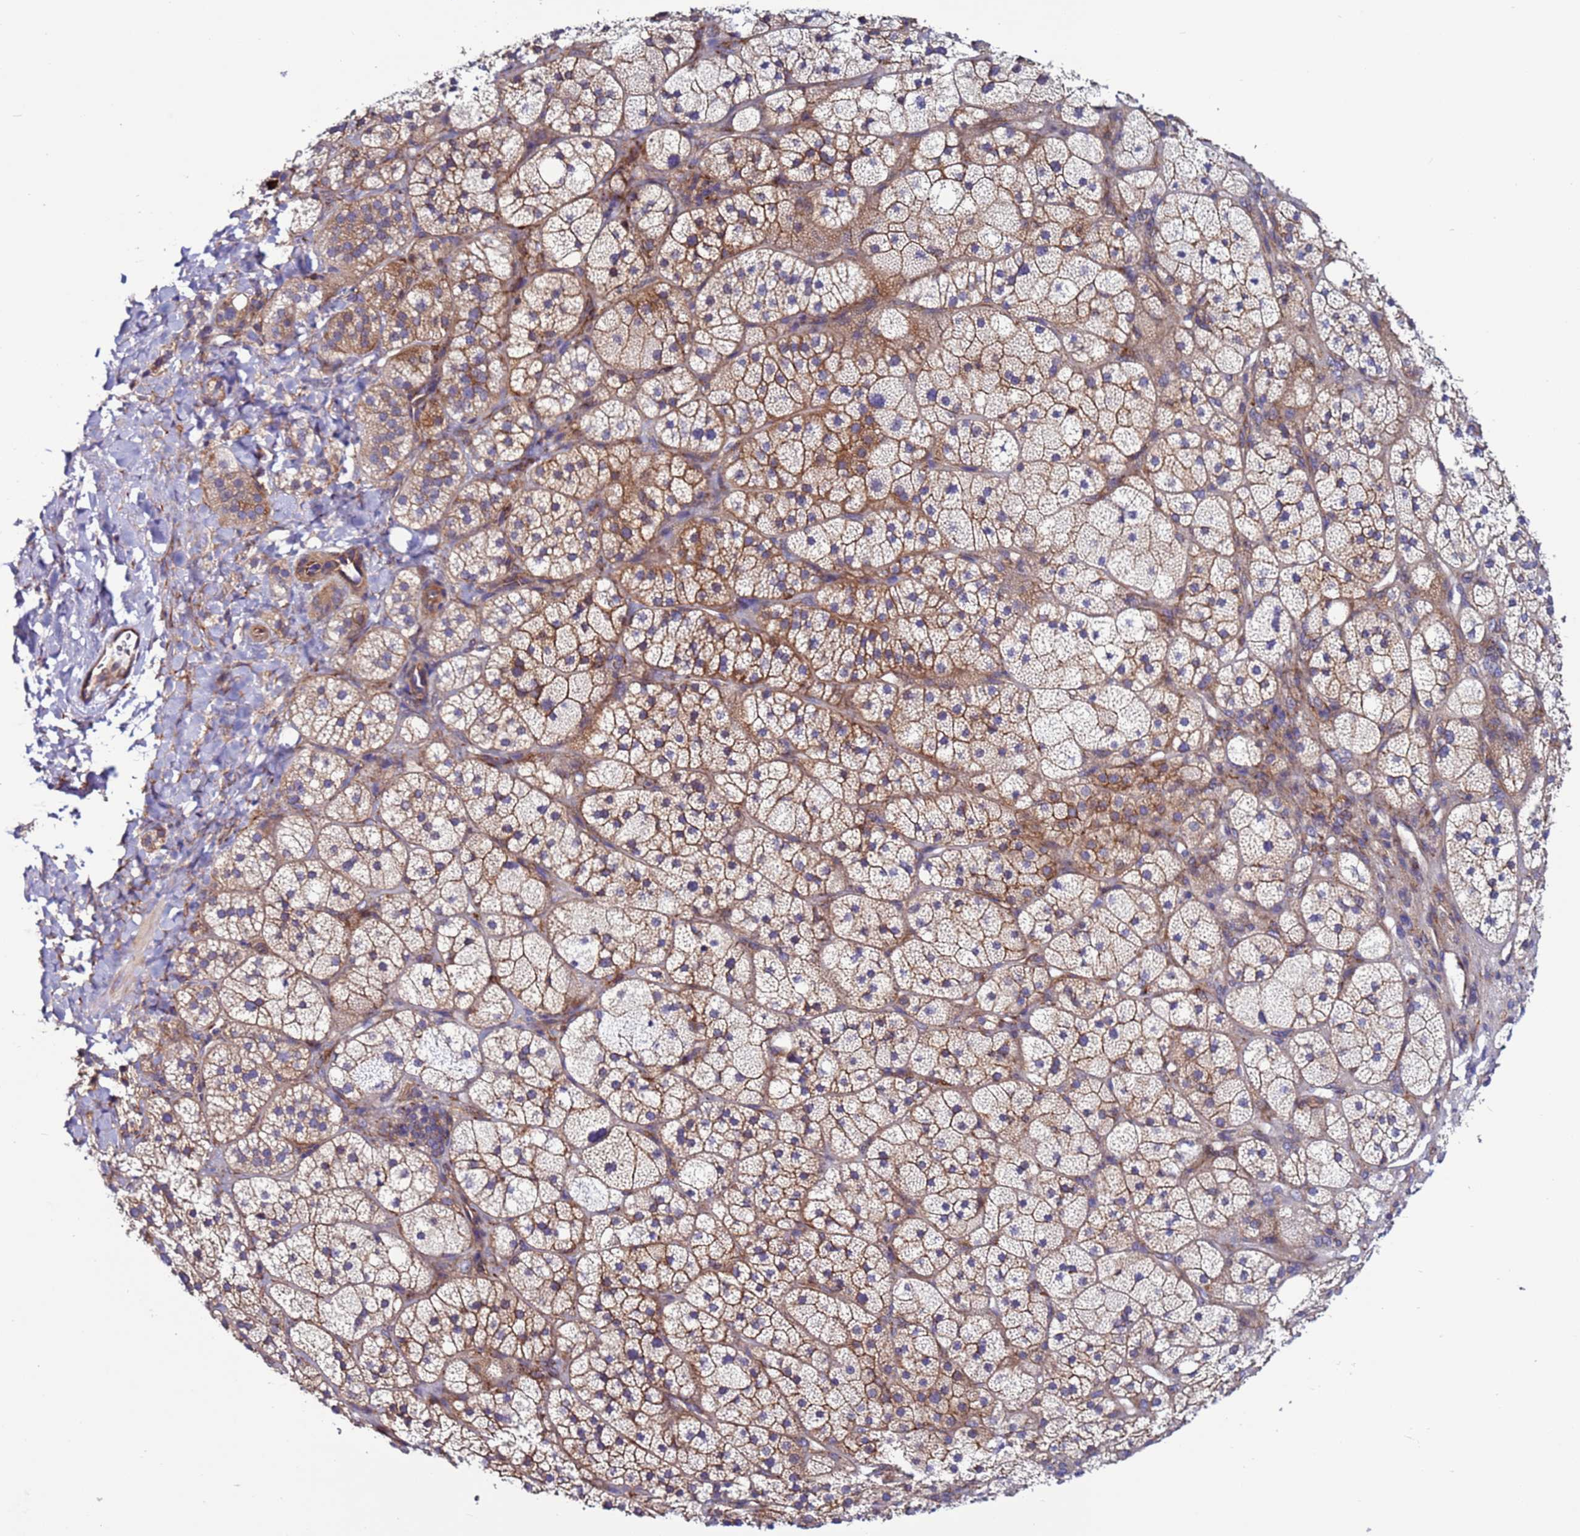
{"staining": {"intensity": "moderate", "quantity": "25%-75%", "location": "cytoplasmic/membranous"}, "tissue": "adrenal gland", "cell_type": "Glandular cells", "image_type": "normal", "snomed": [{"axis": "morphology", "description": "Normal tissue, NOS"}, {"axis": "topography", "description": "Adrenal gland"}], "caption": "Protein expression analysis of benign human adrenal gland reveals moderate cytoplasmic/membranous staining in about 25%-75% of glandular cells.", "gene": "EFCAB8", "patient": {"sex": "male", "age": 61}}